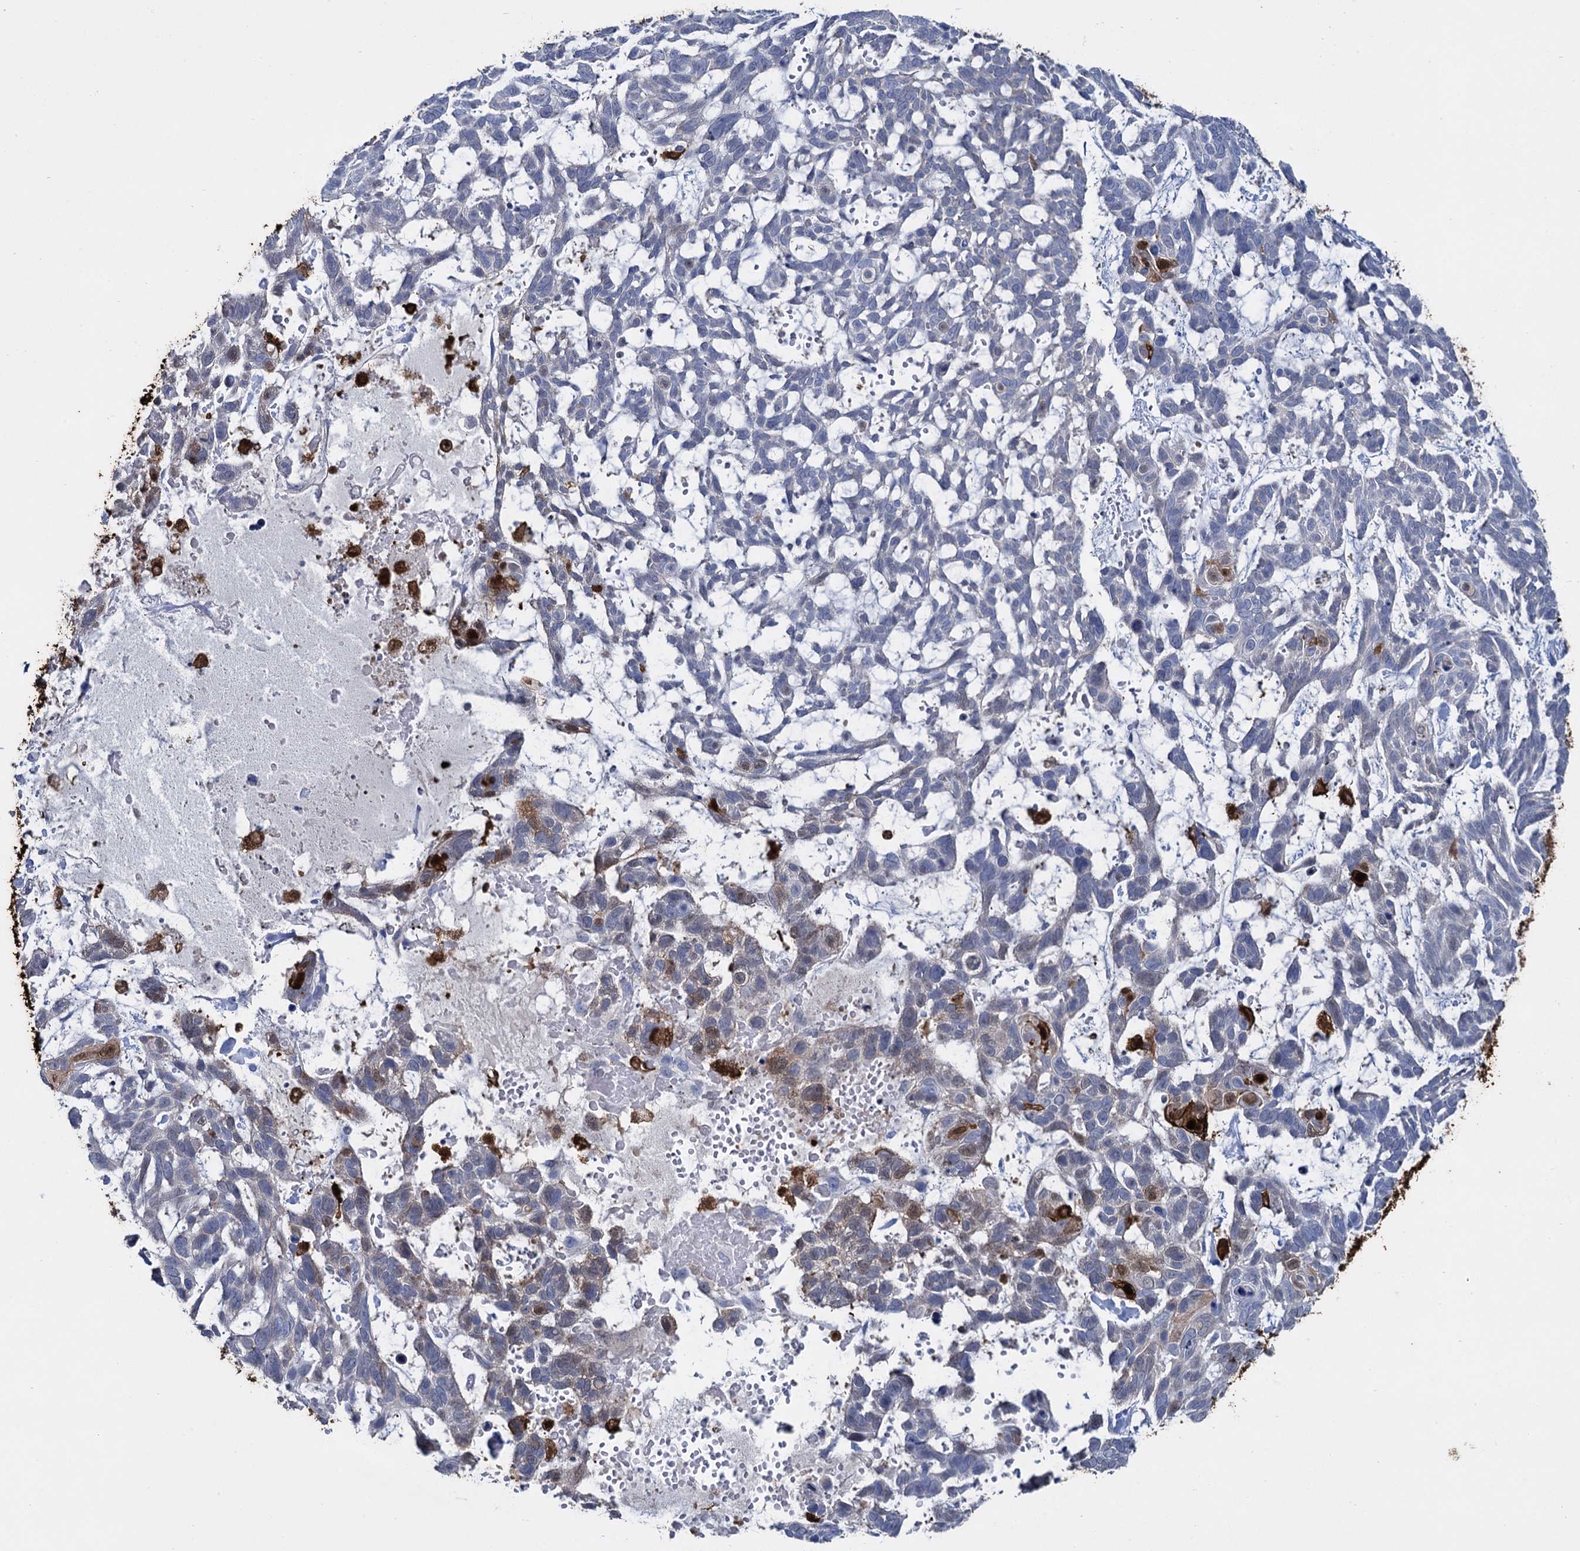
{"staining": {"intensity": "negative", "quantity": "none", "location": "none"}, "tissue": "skin cancer", "cell_type": "Tumor cells", "image_type": "cancer", "snomed": [{"axis": "morphology", "description": "Basal cell carcinoma"}, {"axis": "topography", "description": "Skin"}], "caption": "Human skin cancer stained for a protein using IHC displays no positivity in tumor cells.", "gene": "FABP5", "patient": {"sex": "male", "age": 88}}